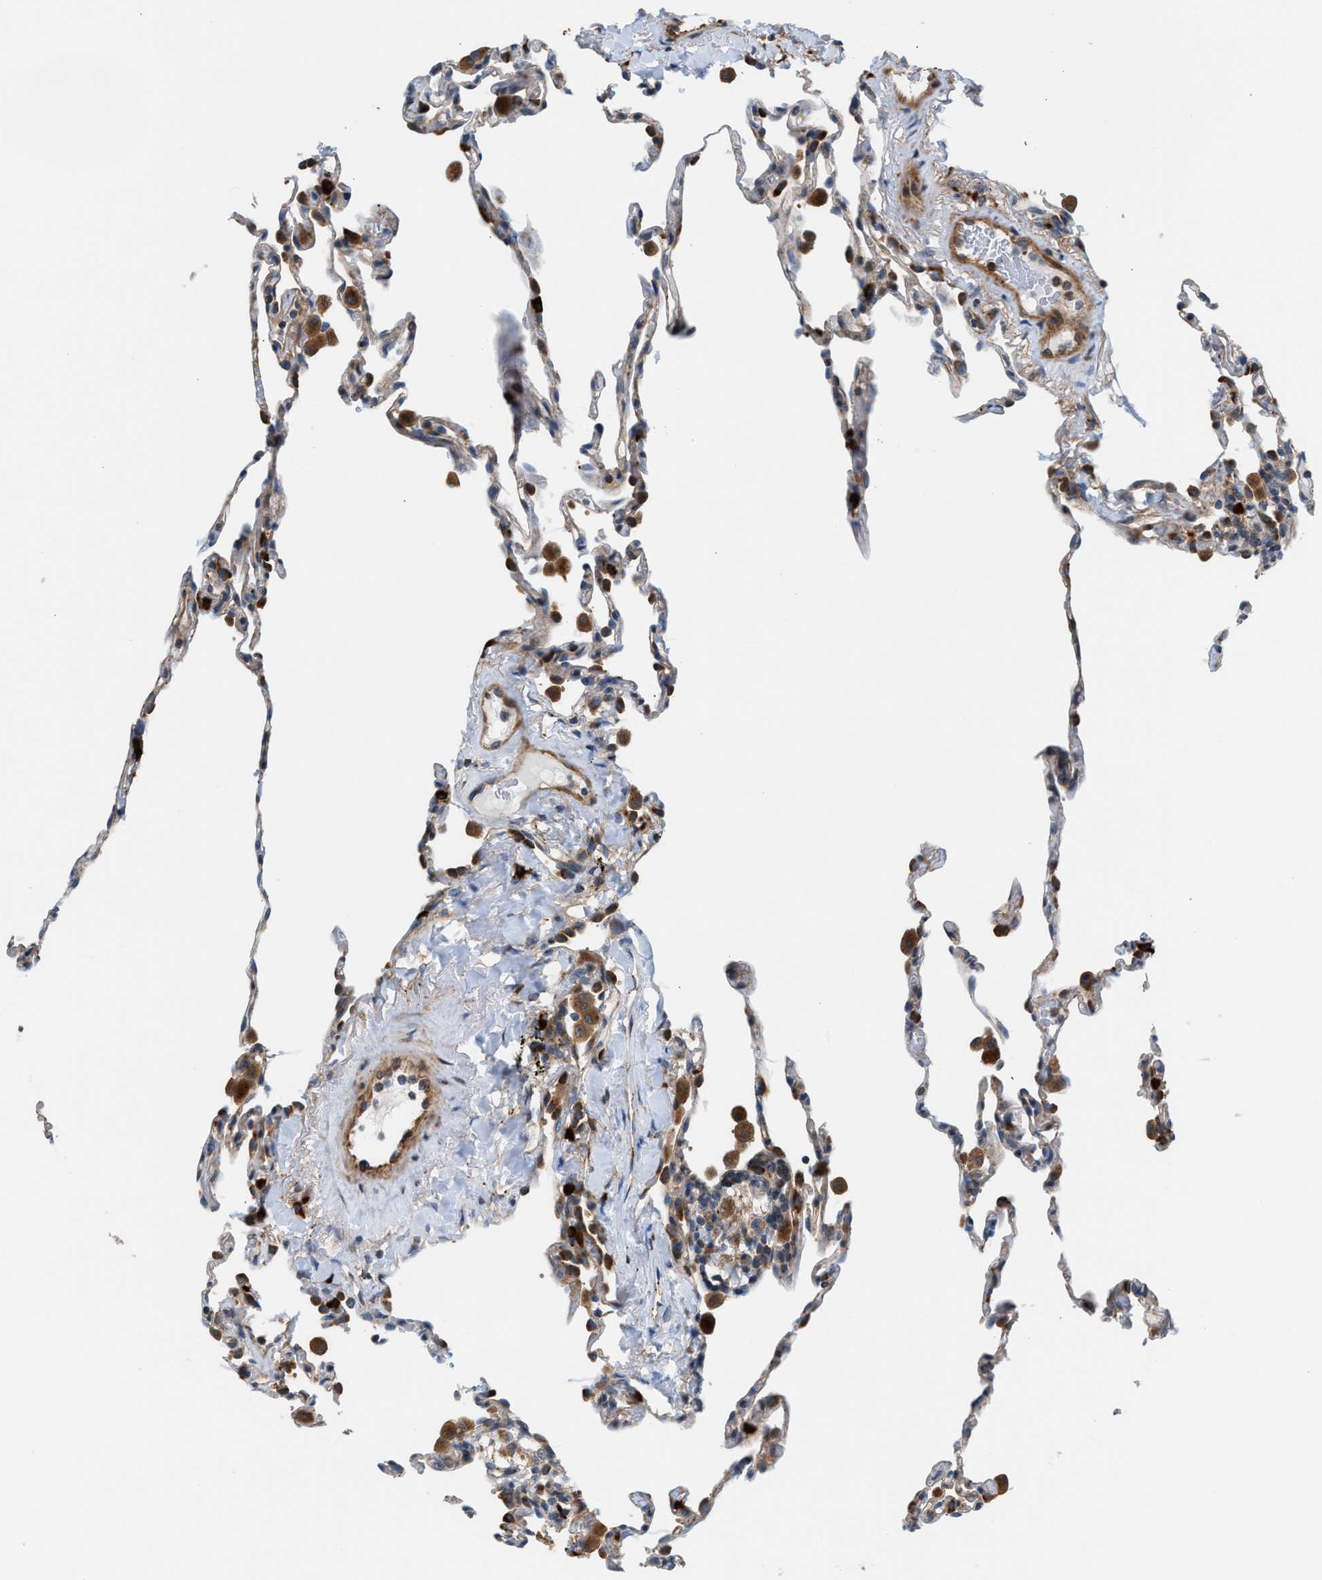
{"staining": {"intensity": "strong", "quantity": "<25%", "location": "cytoplasmic/membranous"}, "tissue": "lung", "cell_type": "Alveolar cells", "image_type": "normal", "snomed": [{"axis": "morphology", "description": "Normal tissue, NOS"}, {"axis": "topography", "description": "Lung"}], "caption": "A medium amount of strong cytoplasmic/membranous staining is identified in approximately <25% of alveolar cells in benign lung.", "gene": "PDCL", "patient": {"sex": "male", "age": 59}}